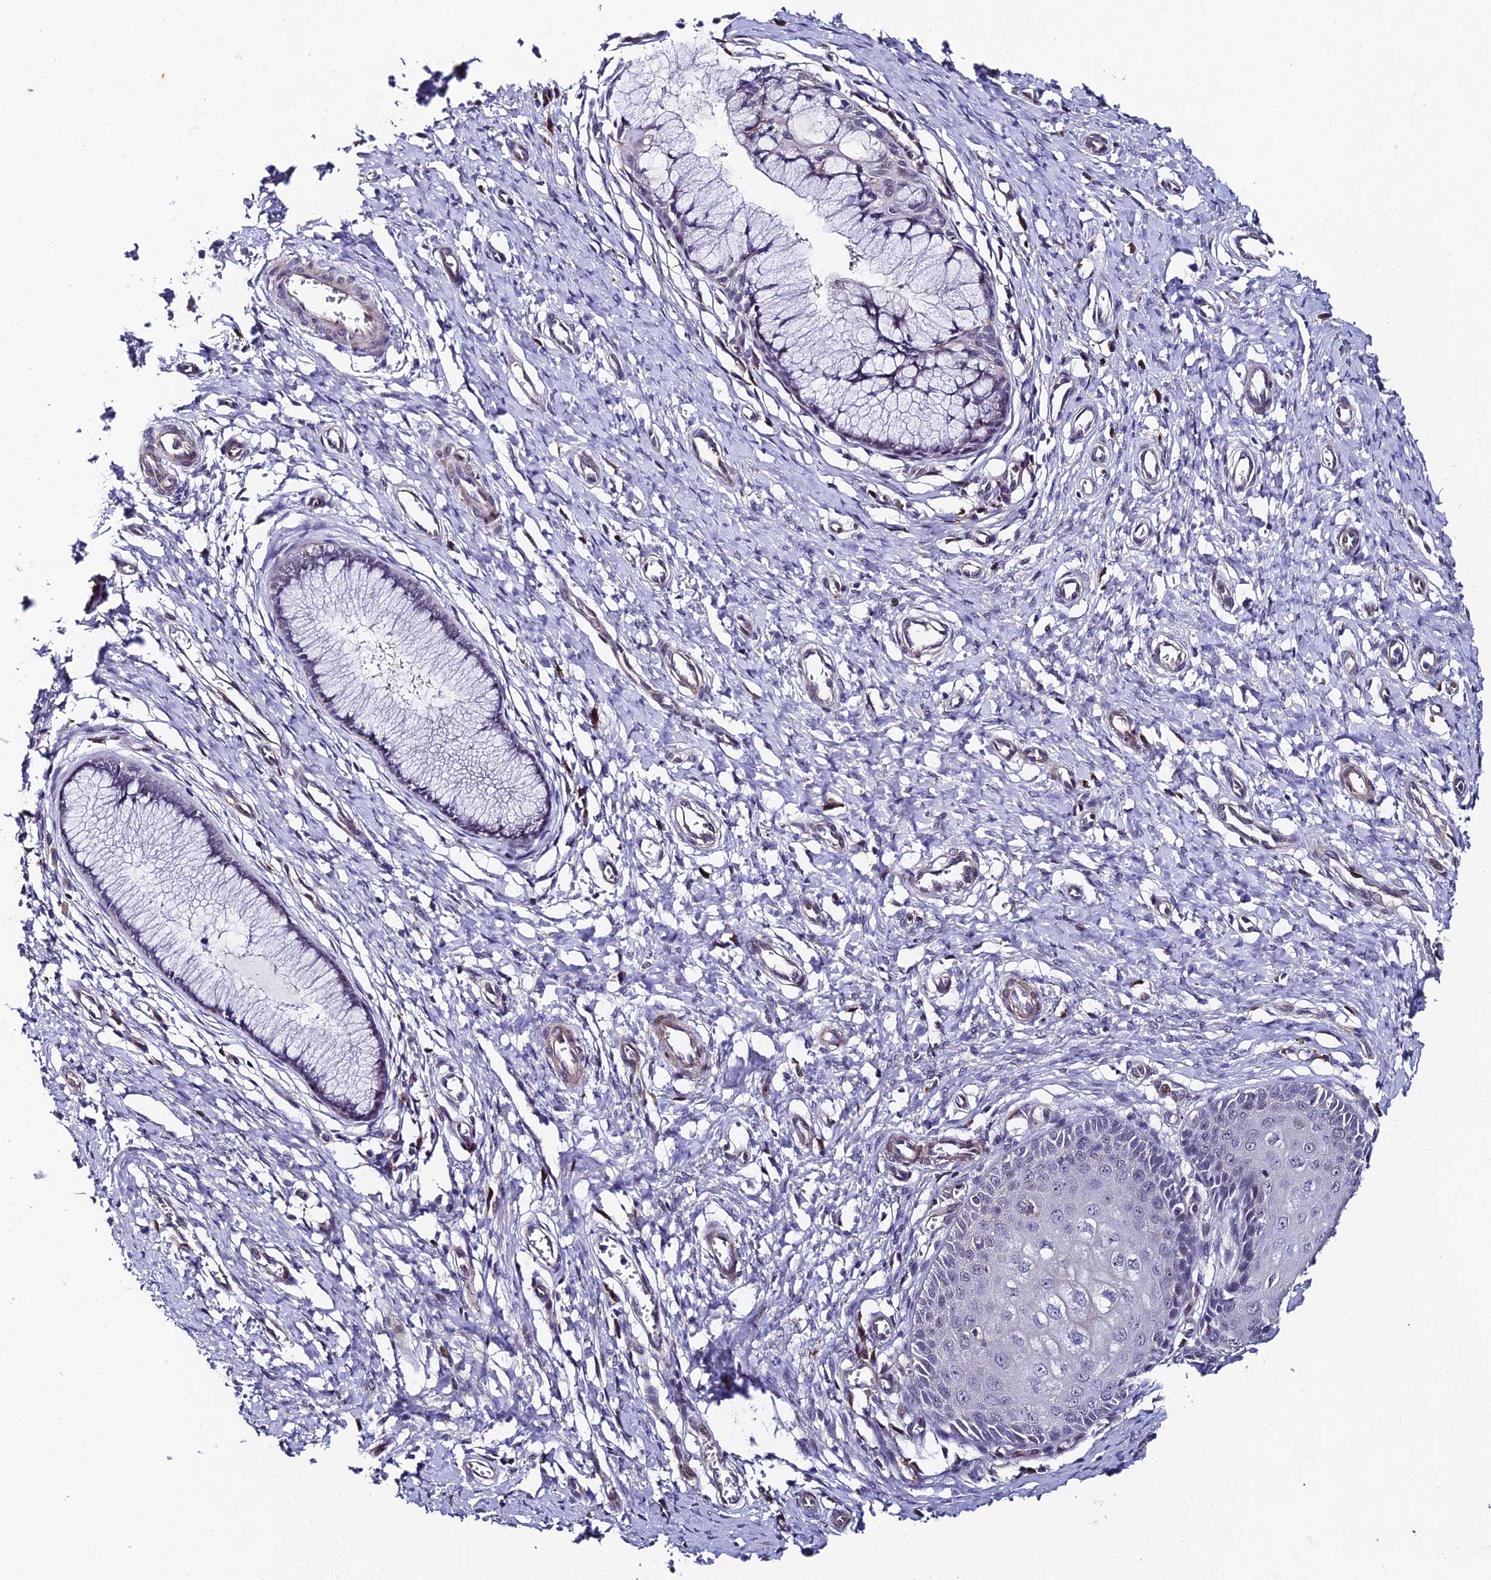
{"staining": {"intensity": "negative", "quantity": "none", "location": "none"}, "tissue": "cervix", "cell_type": "Glandular cells", "image_type": "normal", "snomed": [{"axis": "morphology", "description": "Normal tissue, NOS"}, {"axis": "topography", "description": "Cervix"}], "caption": "IHC image of unremarkable cervix: human cervix stained with DAB displays no significant protein staining in glandular cells. Brightfield microscopy of immunohistochemistry (IHC) stained with DAB (3,3'-diaminobenzidine) (brown) and hematoxylin (blue), captured at high magnification.", "gene": "TRIM24", "patient": {"sex": "female", "age": 55}}